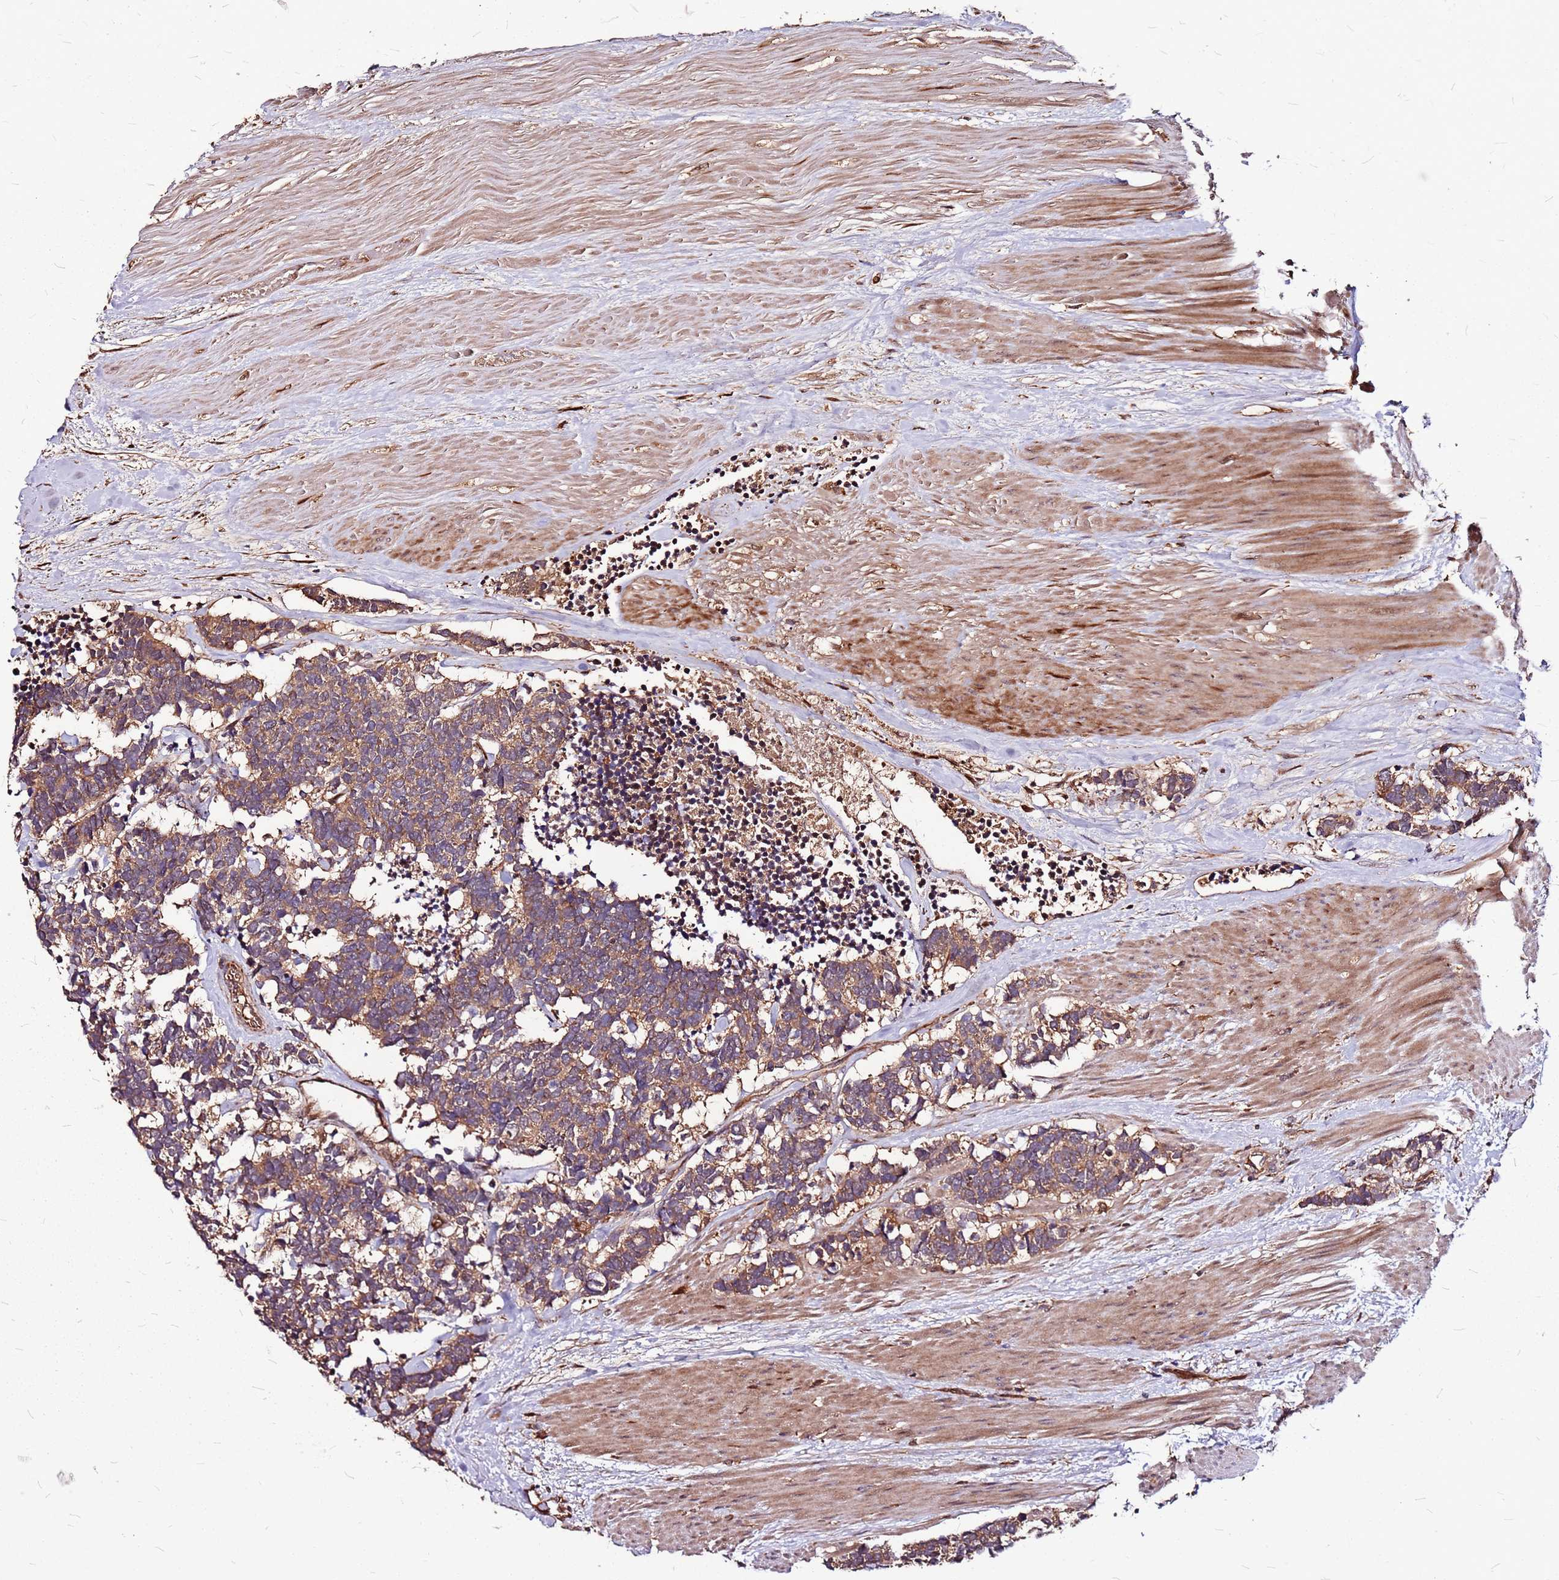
{"staining": {"intensity": "moderate", "quantity": ">75%", "location": "cytoplasmic/membranous"}, "tissue": "carcinoid", "cell_type": "Tumor cells", "image_type": "cancer", "snomed": [{"axis": "morphology", "description": "Carcinoma, NOS"}, {"axis": "morphology", "description": "Carcinoid, malignant, NOS"}, {"axis": "topography", "description": "Urinary bladder"}], "caption": "High-magnification brightfield microscopy of carcinoma stained with DAB (brown) and counterstained with hematoxylin (blue). tumor cells exhibit moderate cytoplasmic/membranous positivity is present in about>75% of cells.", "gene": "LYPLAL1", "patient": {"sex": "male", "age": 57}}